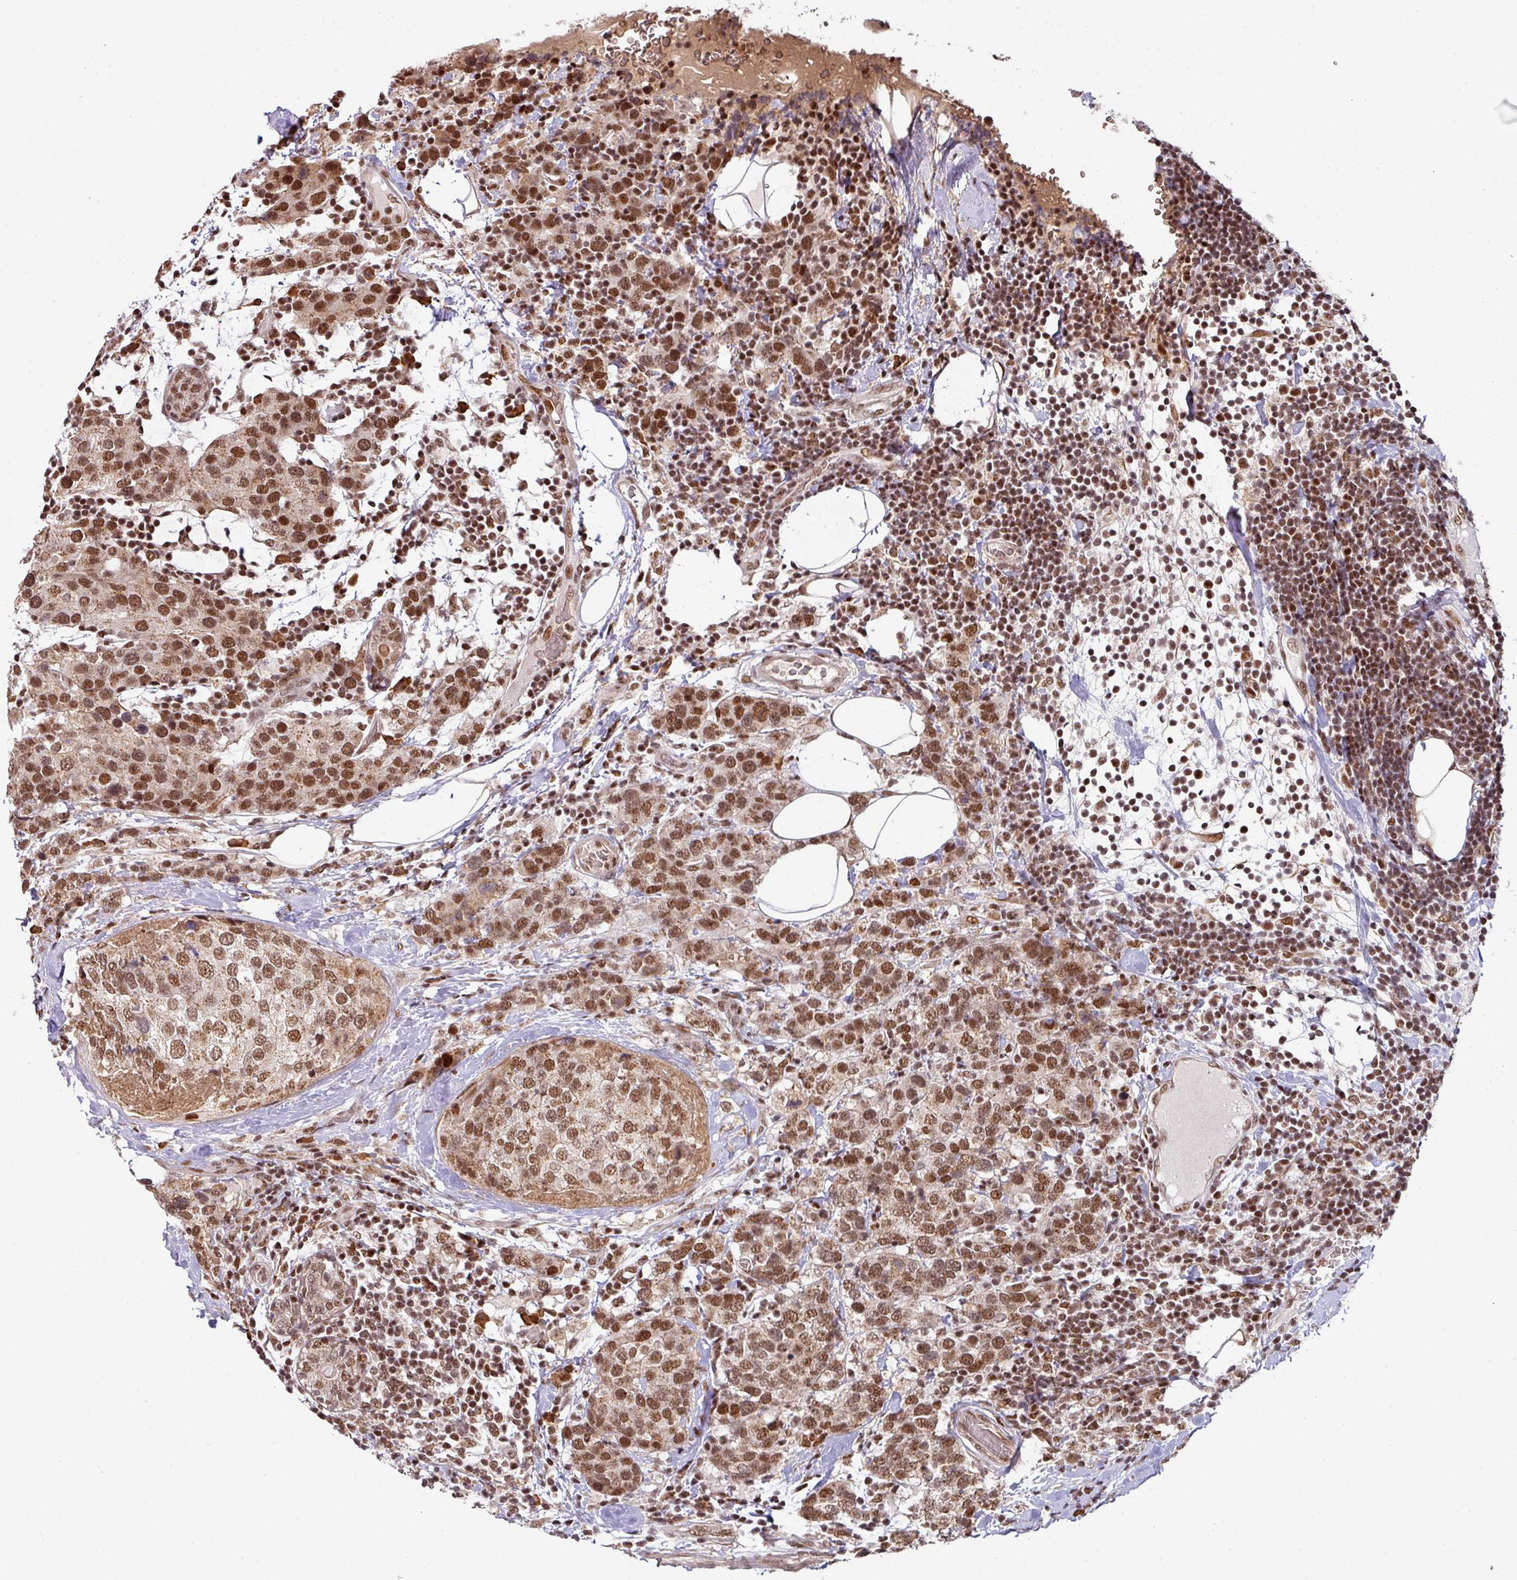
{"staining": {"intensity": "moderate", "quantity": ">75%", "location": "nuclear"}, "tissue": "breast cancer", "cell_type": "Tumor cells", "image_type": "cancer", "snomed": [{"axis": "morphology", "description": "Lobular carcinoma"}, {"axis": "topography", "description": "Breast"}], "caption": "Moderate nuclear positivity is appreciated in approximately >75% of tumor cells in lobular carcinoma (breast). (Brightfield microscopy of DAB IHC at high magnification).", "gene": "PHF23", "patient": {"sex": "female", "age": 59}}